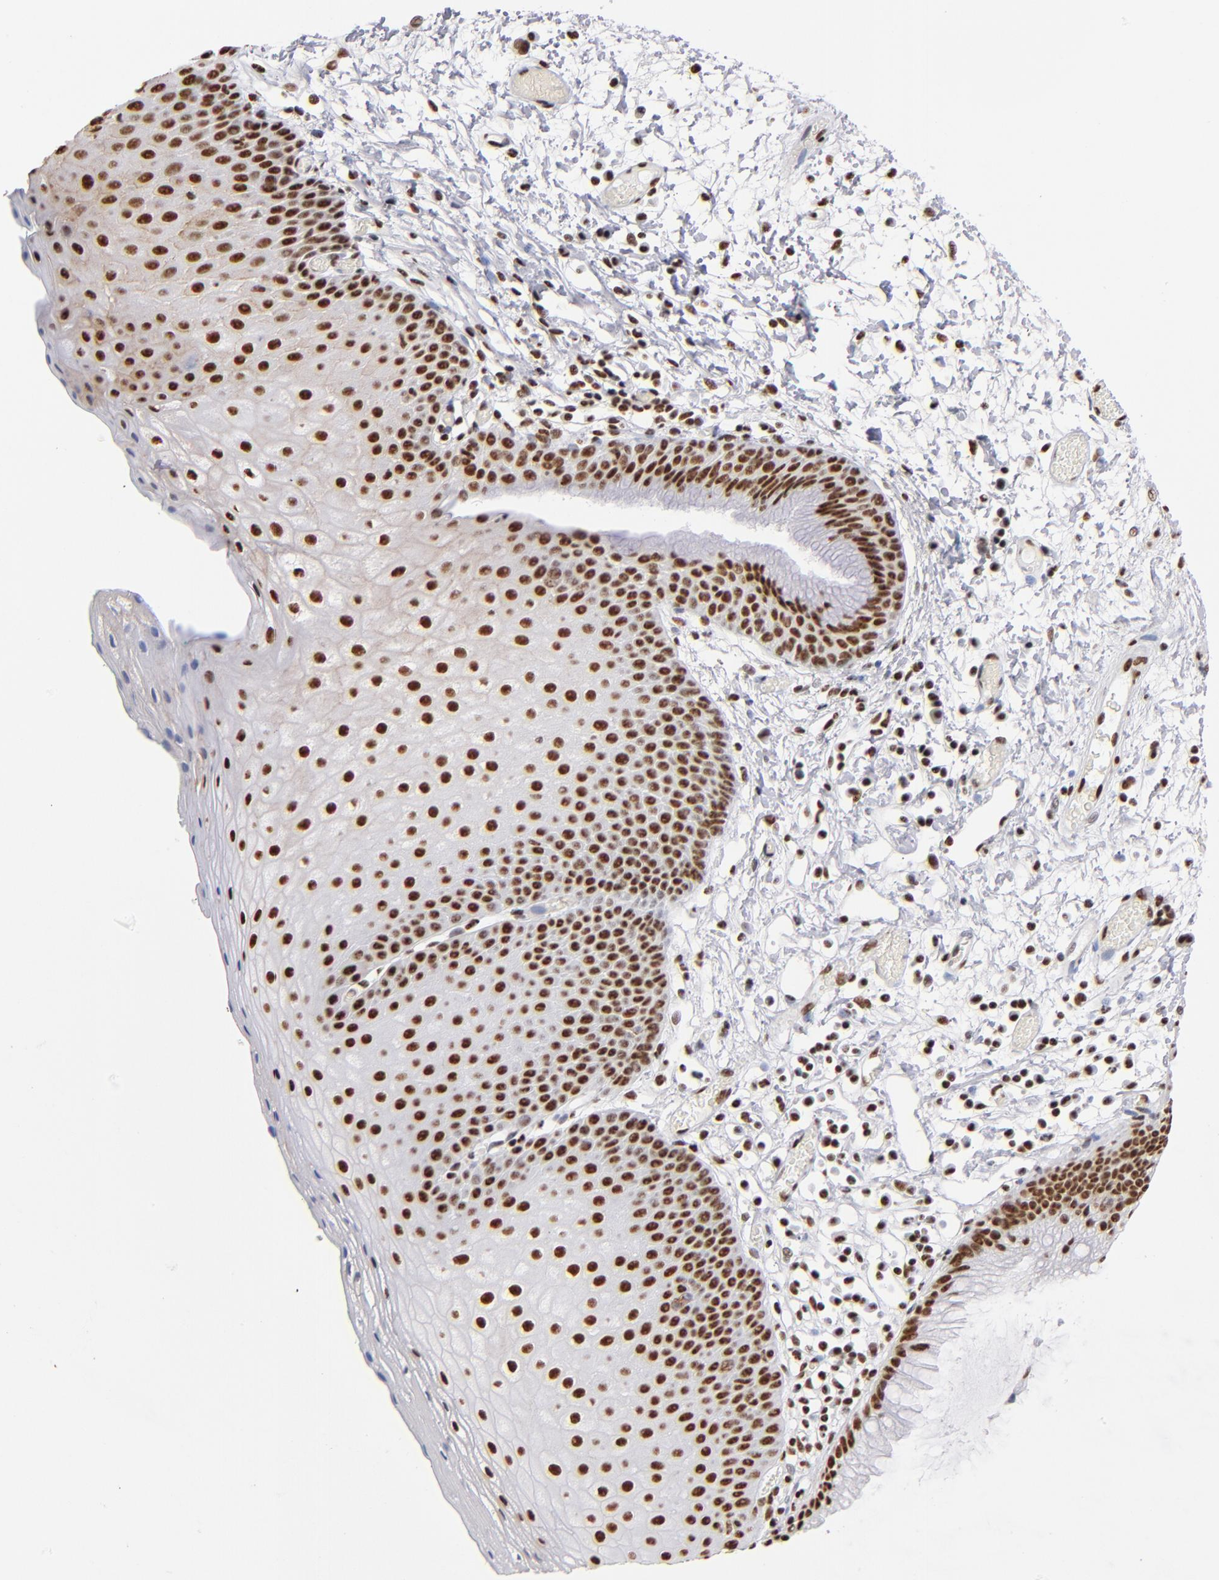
{"staining": {"intensity": "strong", "quantity": ">75%", "location": "cytoplasmic/membranous,nuclear"}, "tissue": "skin", "cell_type": "Epidermal cells", "image_type": "normal", "snomed": [{"axis": "morphology", "description": "Normal tissue, NOS"}, {"axis": "morphology", "description": "Hemorrhoids"}, {"axis": "morphology", "description": "Inflammation, NOS"}, {"axis": "topography", "description": "Anal"}], "caption": "Human skin stained with a brown dye shows strong cytoplasmic/membranous,nuclear positive staining in approximately >75% of epidermal cells.", "gene": "MN1", "patient": {"sex": "male", "age": 60}}